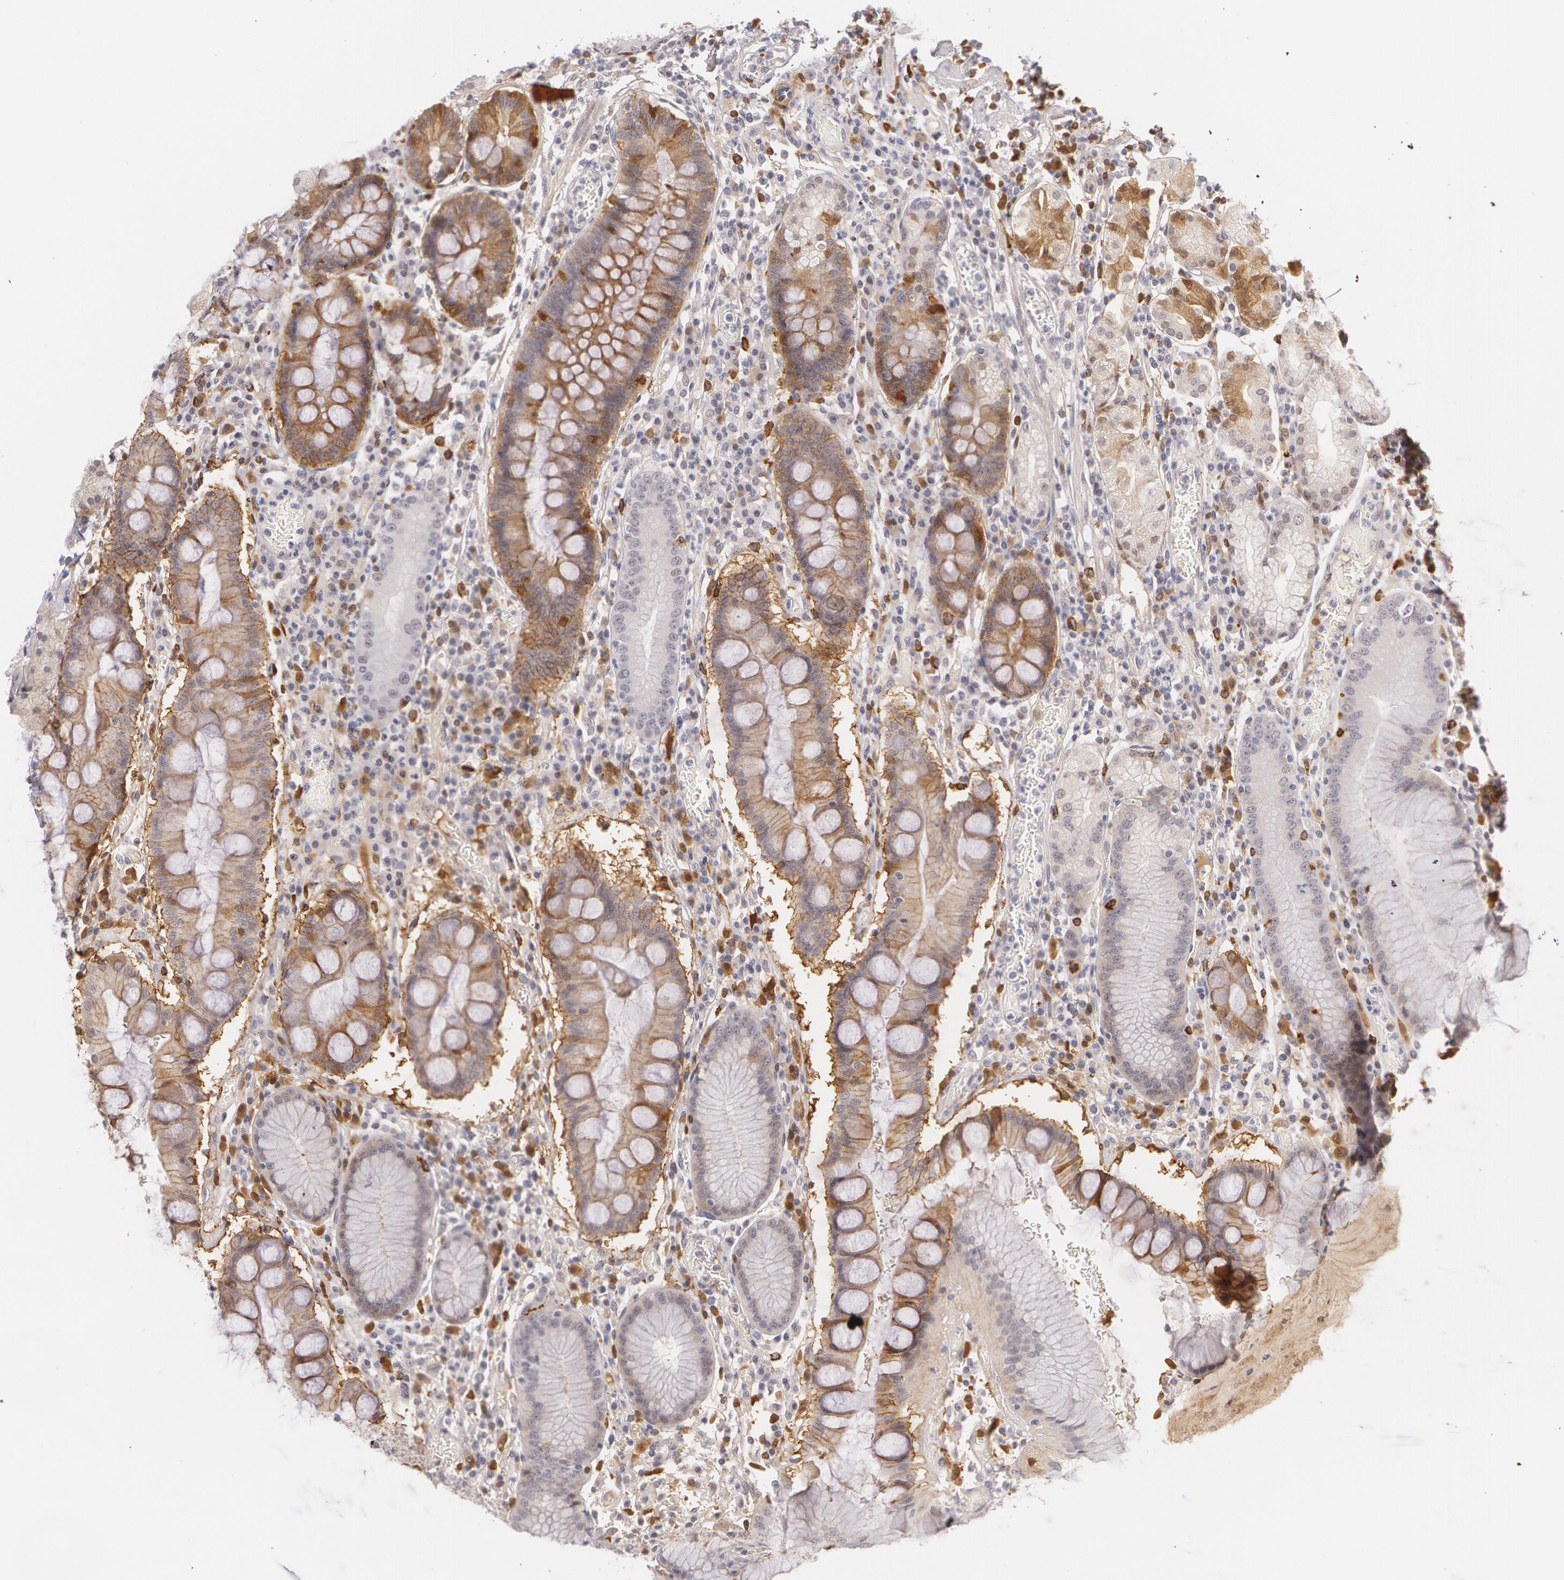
{"staining": {"intensity": "weak", "quantity": ">75%", "location": "cytoplasmic/membranous"}, "tissue": "stomach", "cell_type": "Glandular cells", "image_type": "normal", "snomed": [{"axis": "morphology", "description": "Normal tissue, NOS"}, {"axis": "topography", "description": "Stomach, lower"}], "caption": "Human stomach stained with a brown dye reveals weak cytoplasmic/membranous positive positivity in approximately >75% of glandular cells.", "gene": "LBP", "patient": {"sex": "female", "age": 73}}